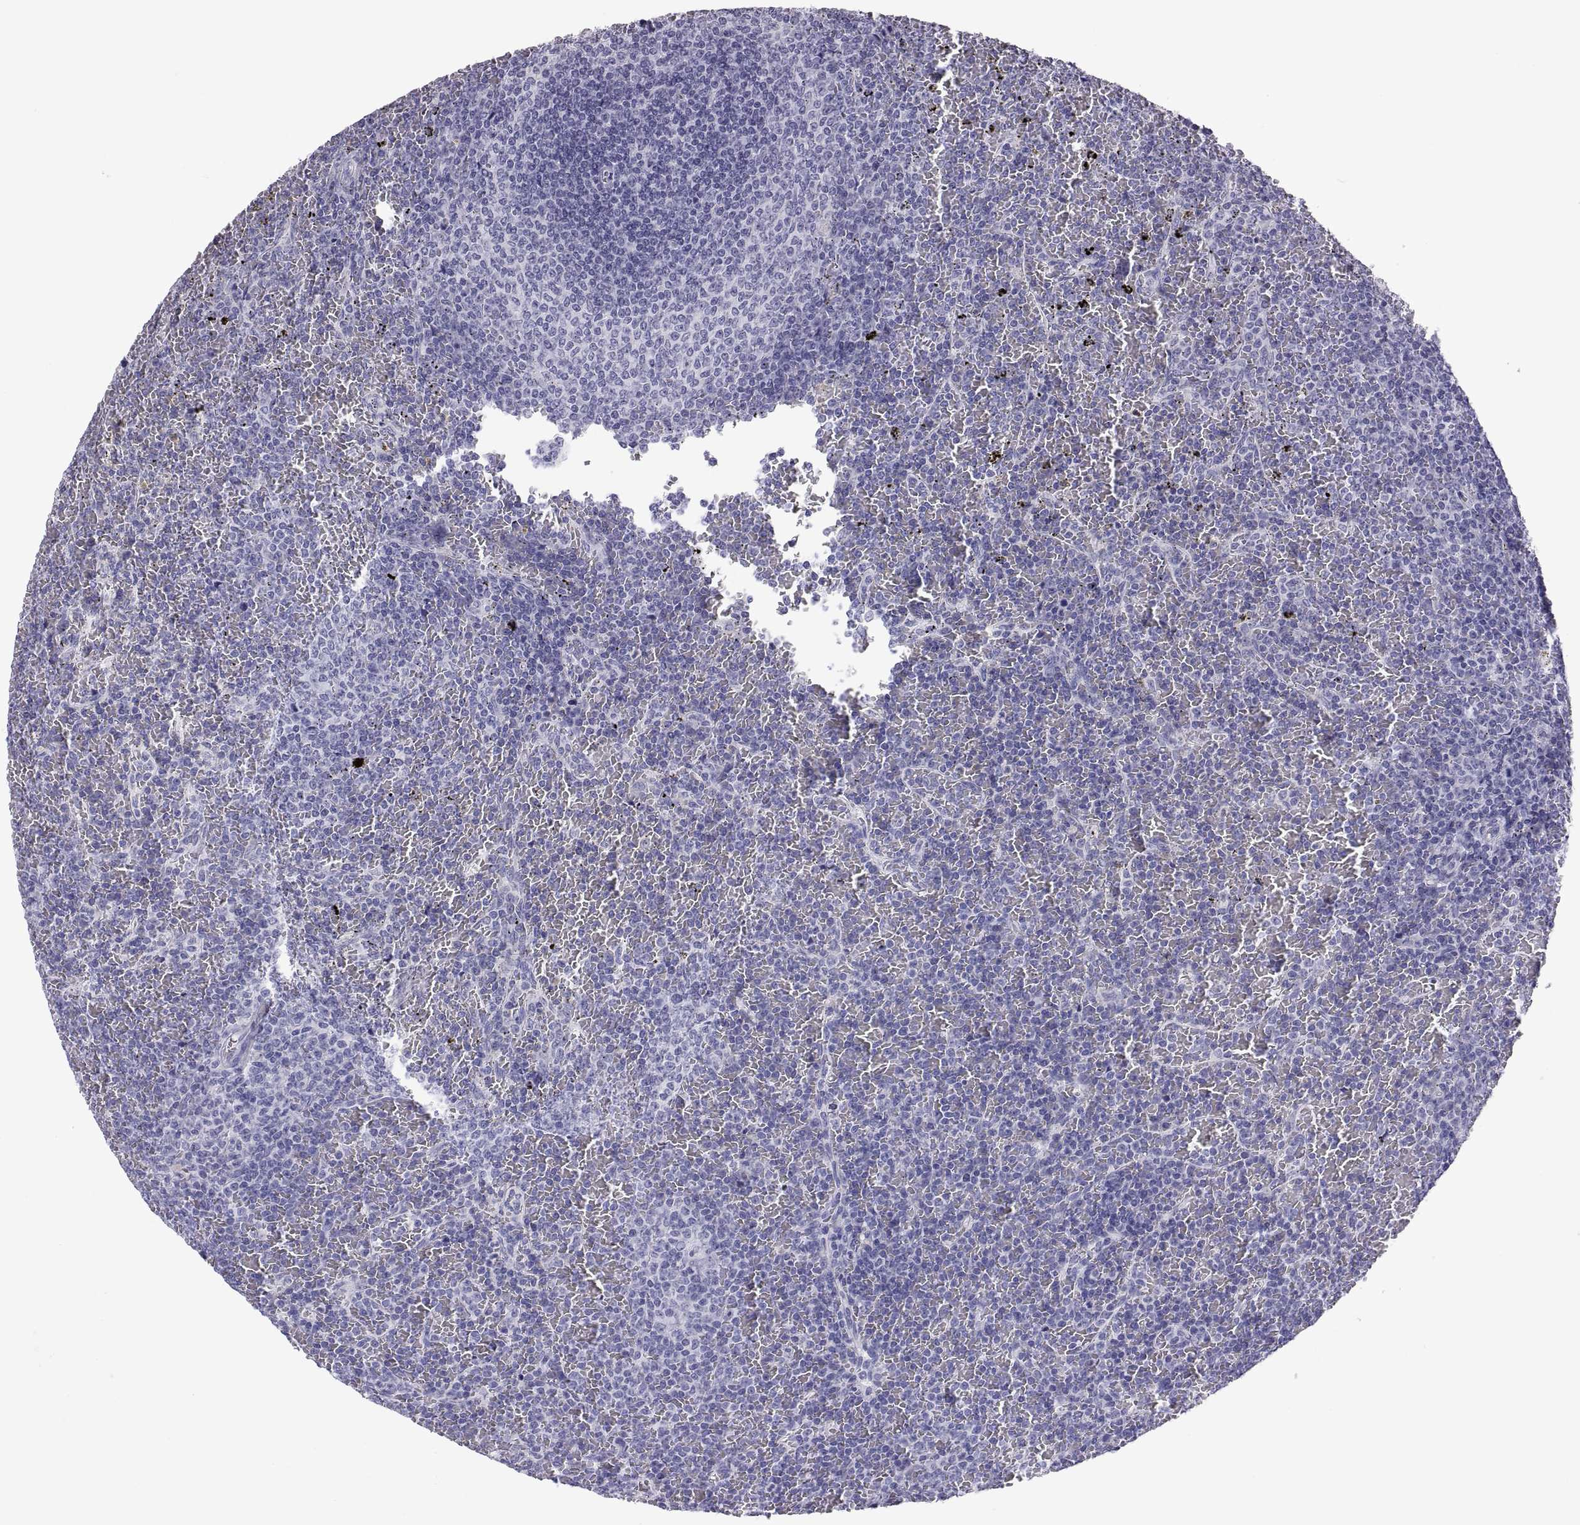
{"staining": {"intensity": "negative", "quantity": "none", "location": "none"}, "tissue": "lymphoma", "cell_type": "Tumor cells", "image_type": "cancer", "snomed": [{"axis": "morphology", "description": "Malignant lymphoma, non-Hodgkin's type, Low grade"}, {"axis": "topography", "description": "Spleen"}], "caption": "Immunohistochemistry (IHC) of human low-grade malignant lymphoma, non-Hodgkin's type exhibits no positivity in tumor cells.", "gene": "FAM170A", "patient": {"sex": "female", "age": 77}}